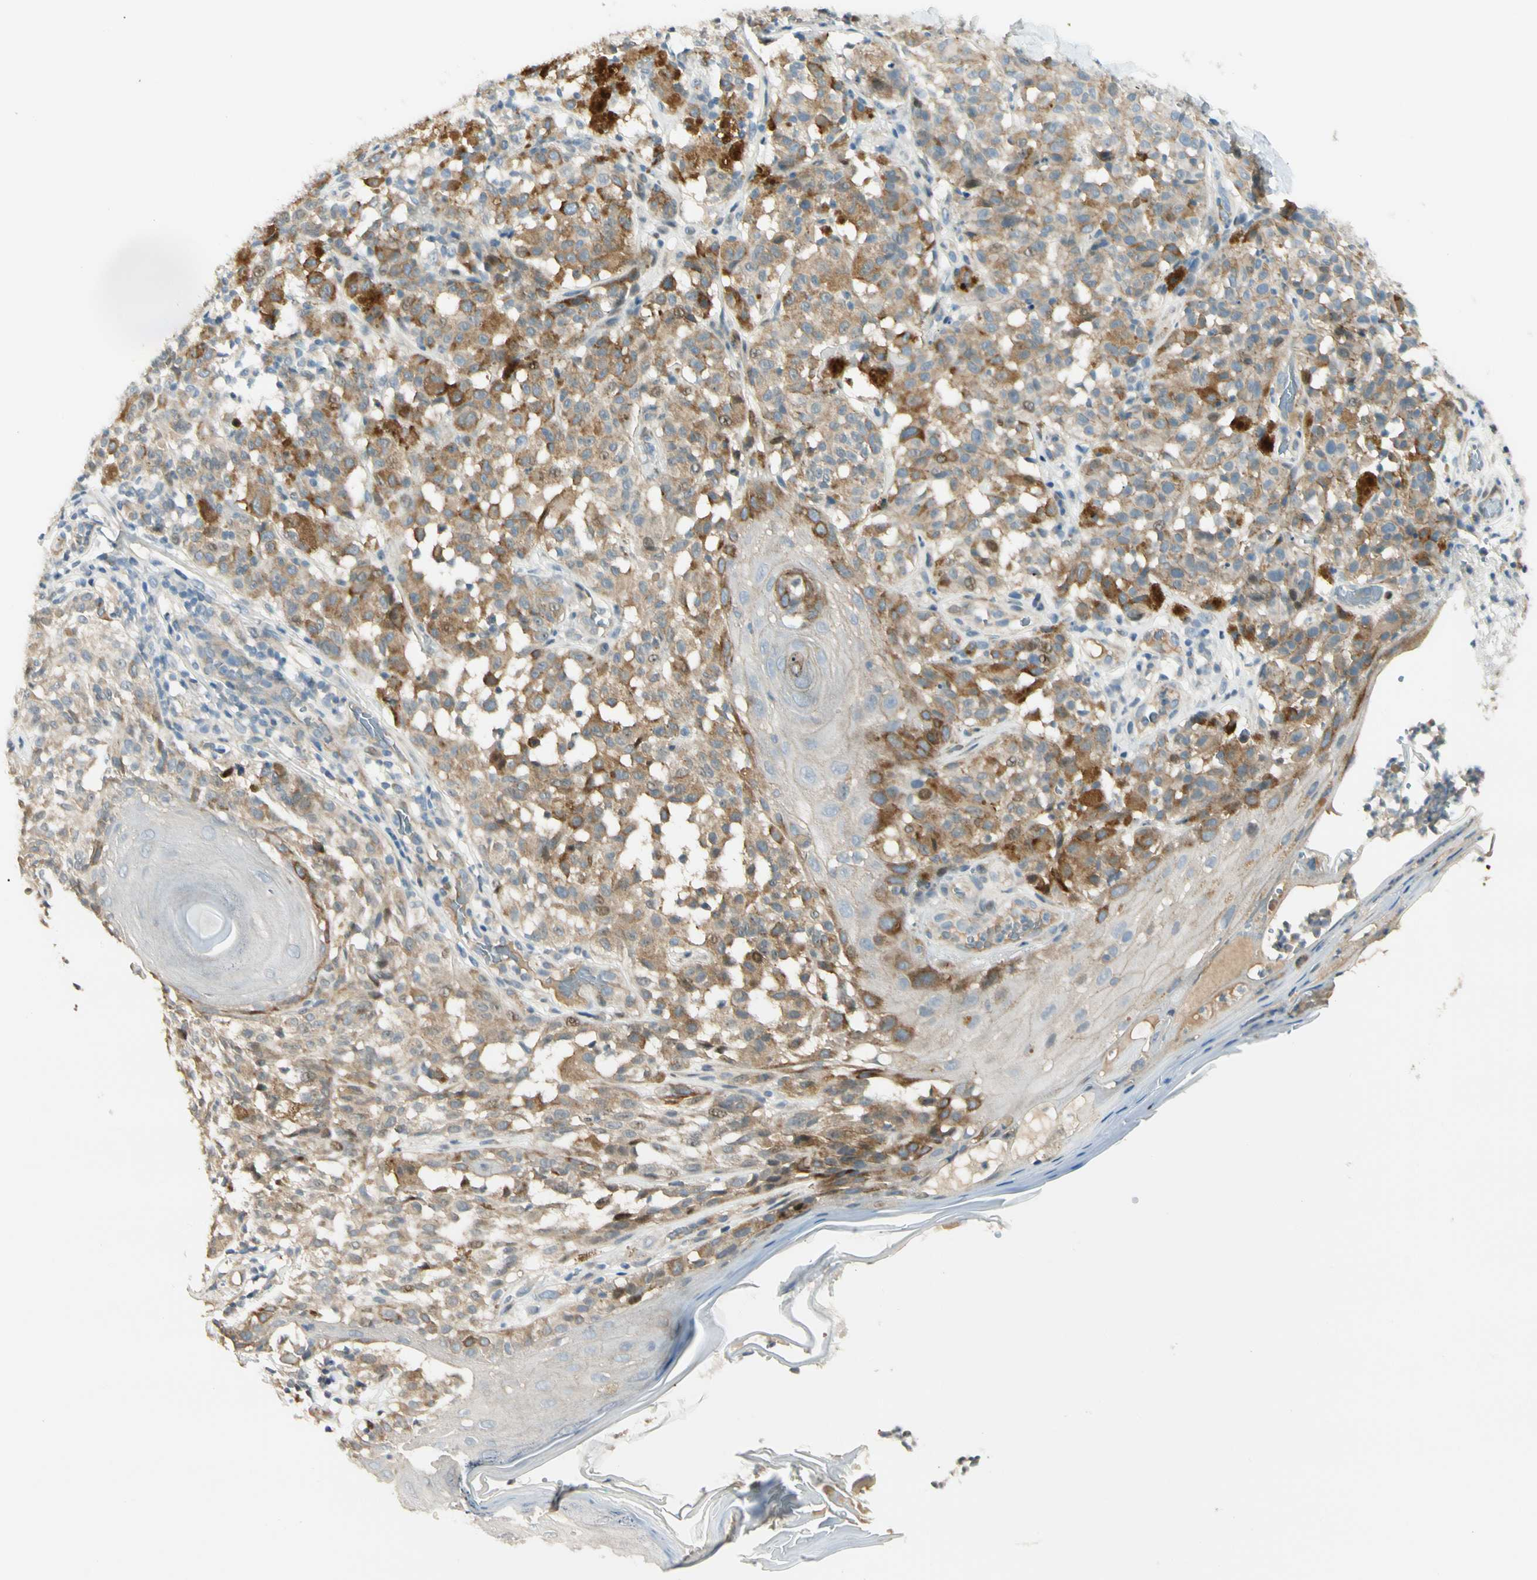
{"staining": {"intensity": "moderate", "quantity": ">75%", "location": "cytoplasmic/membranous"}, "tissue": "melanoma", "cell_type": "Tumor cells", "image_type": "cancer", "snomed": [{"axis": "morphology", "description": "Malignant melanoma, NOS"}, {"axis": "topography", "description": "Skin"}], "caption": "Immunohistochemistry (IHC) of melanoma shows medium levels of moderate cytoplasmic/membranous positivity in about >75% of tumor cells.", "gene": "P3H2", "patient": {"sex": "female", "age": 46}}